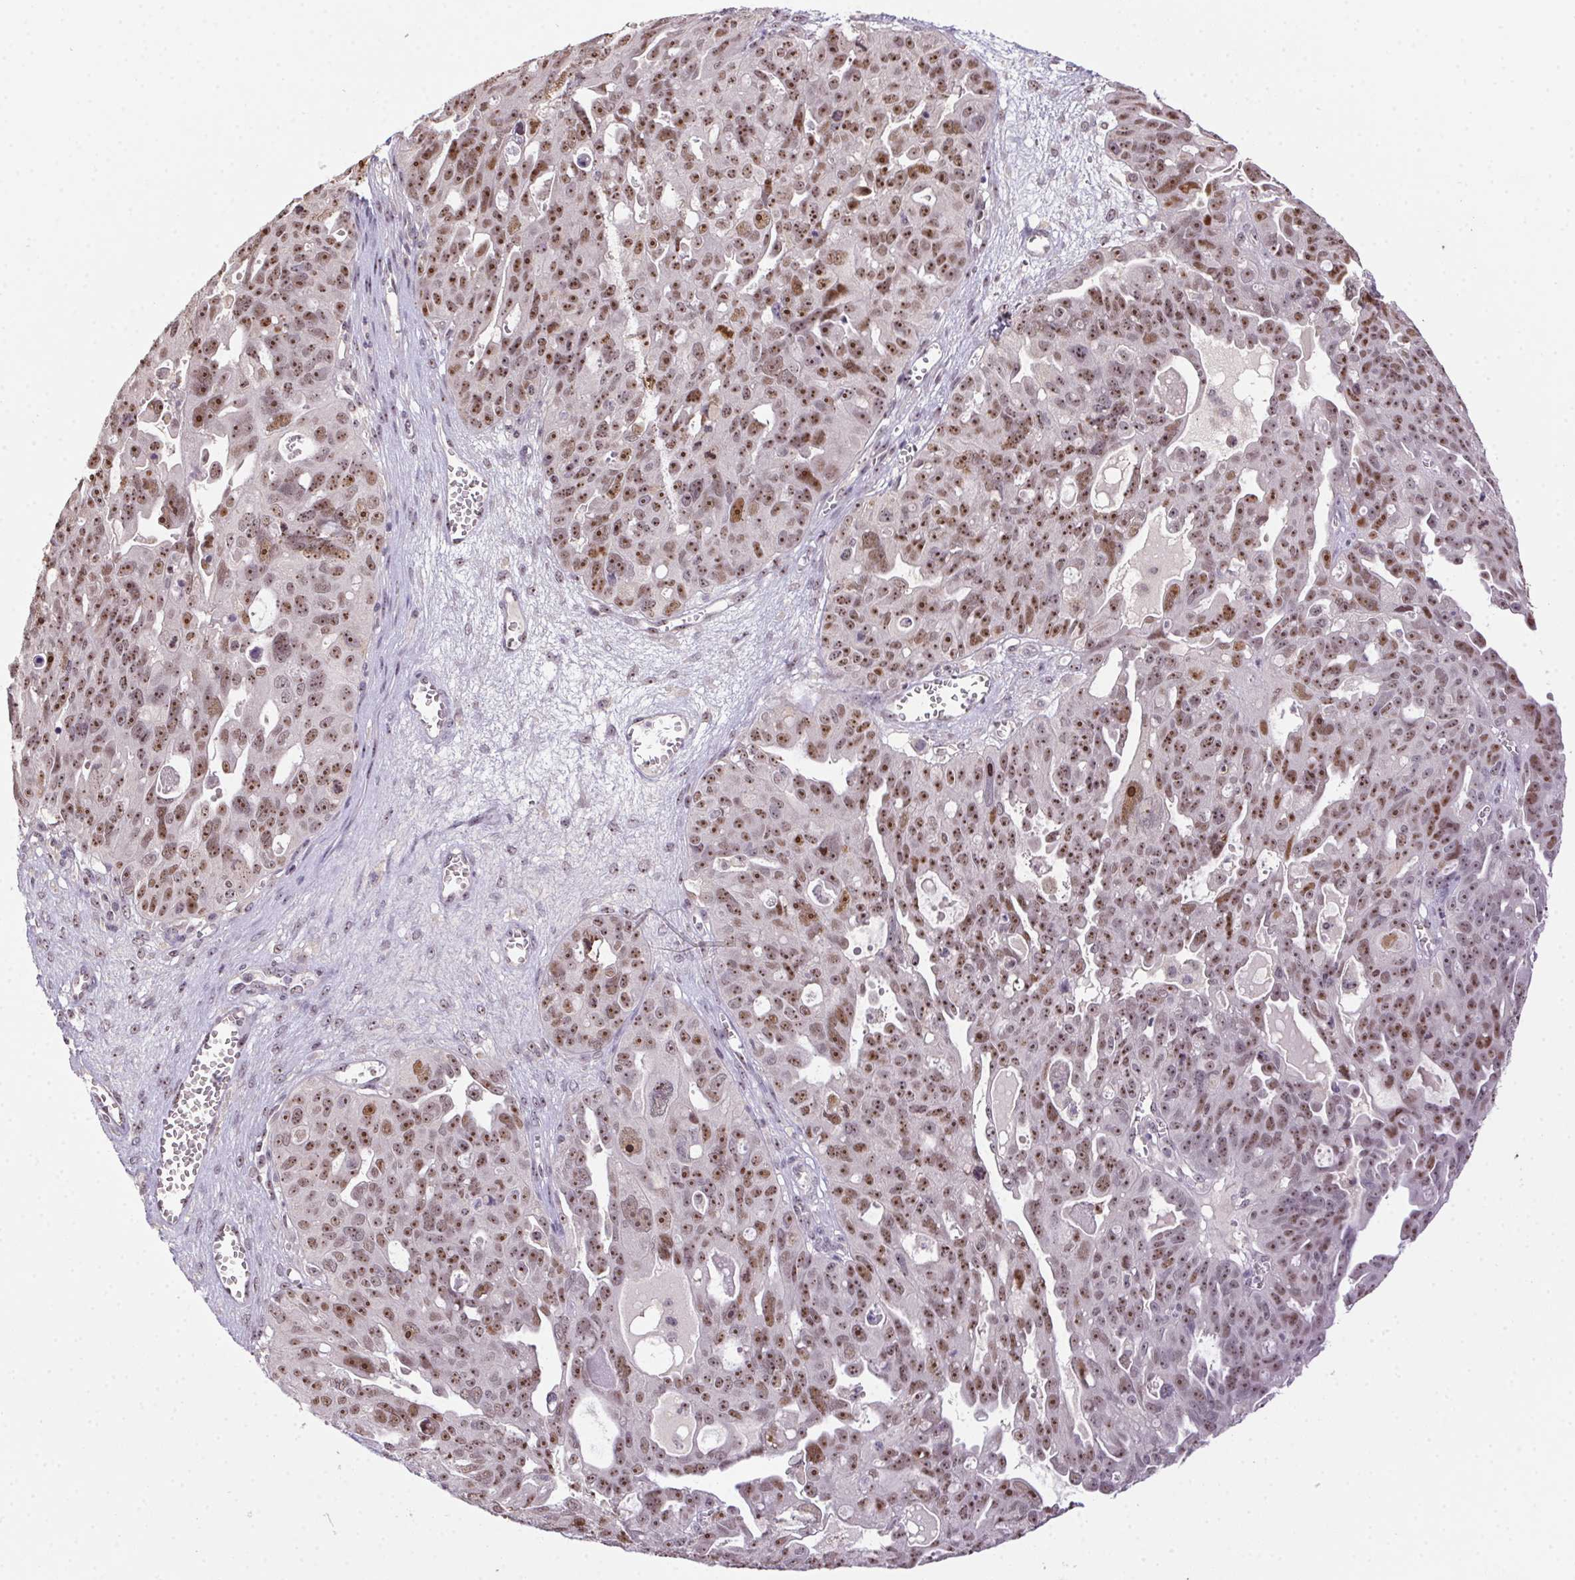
{"staining": {"intensity": "moderate", "quantity": ">75%", "location": "nuclear"}, "tissue": "ovarian cancer", "cell_type": "Tumor cells", "image_type": "cancer", "snomed": [{"axis": "morphology", "description": "Carcinoma, endometroid"}, {"axis": "topography", "description": "Ovary"}], "caption": "Endometroid carcinoma (ovarian) was stained to show a protein in brown. There is medium levels of moderate nuclear staining in approximately >75% of tumor cells.", "gene": "BATF2", "patient": {"sex": "female", "age": 70}}